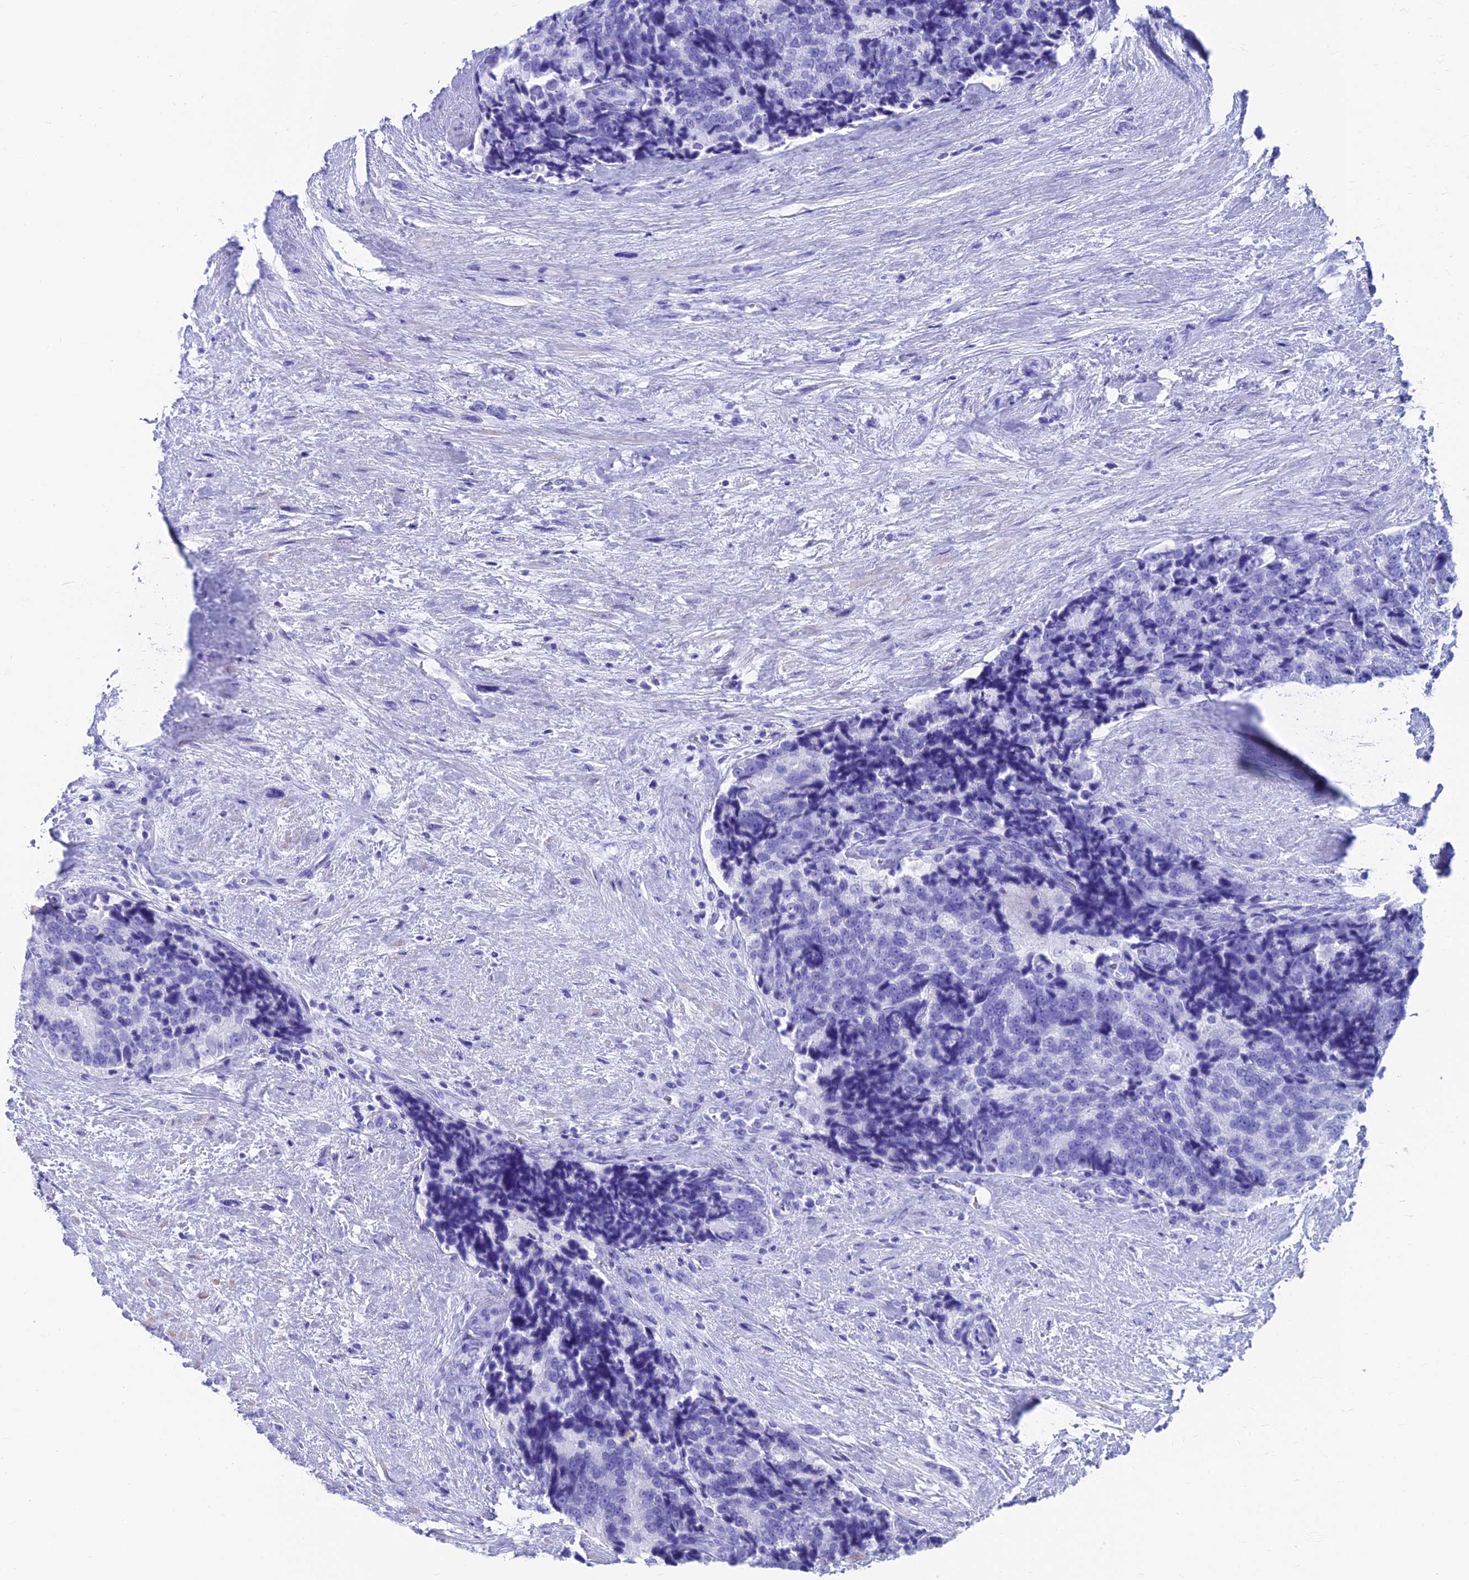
{"staining": {"intensity": "negative", "quantity": "none", "location": "none"}, "tissue": "prostate cancer", "cell_type": "Tumor cells", "image_type": "cancer", "snomed": [{"axis": "morphology", "description": "Adenocarcinoma, High grade"}, {"axis": "topography", "description": "Prostate"}], "caption": "Photomicrograph shows no protein staining in tumor cells of prostate cancer tissue. (DAB (3,3'-diaminobenzidine) immunohistochemistry with hematoxylin counter stain).", "gene": "GNG11", "patient": {"sex": "male", "age": 70}}